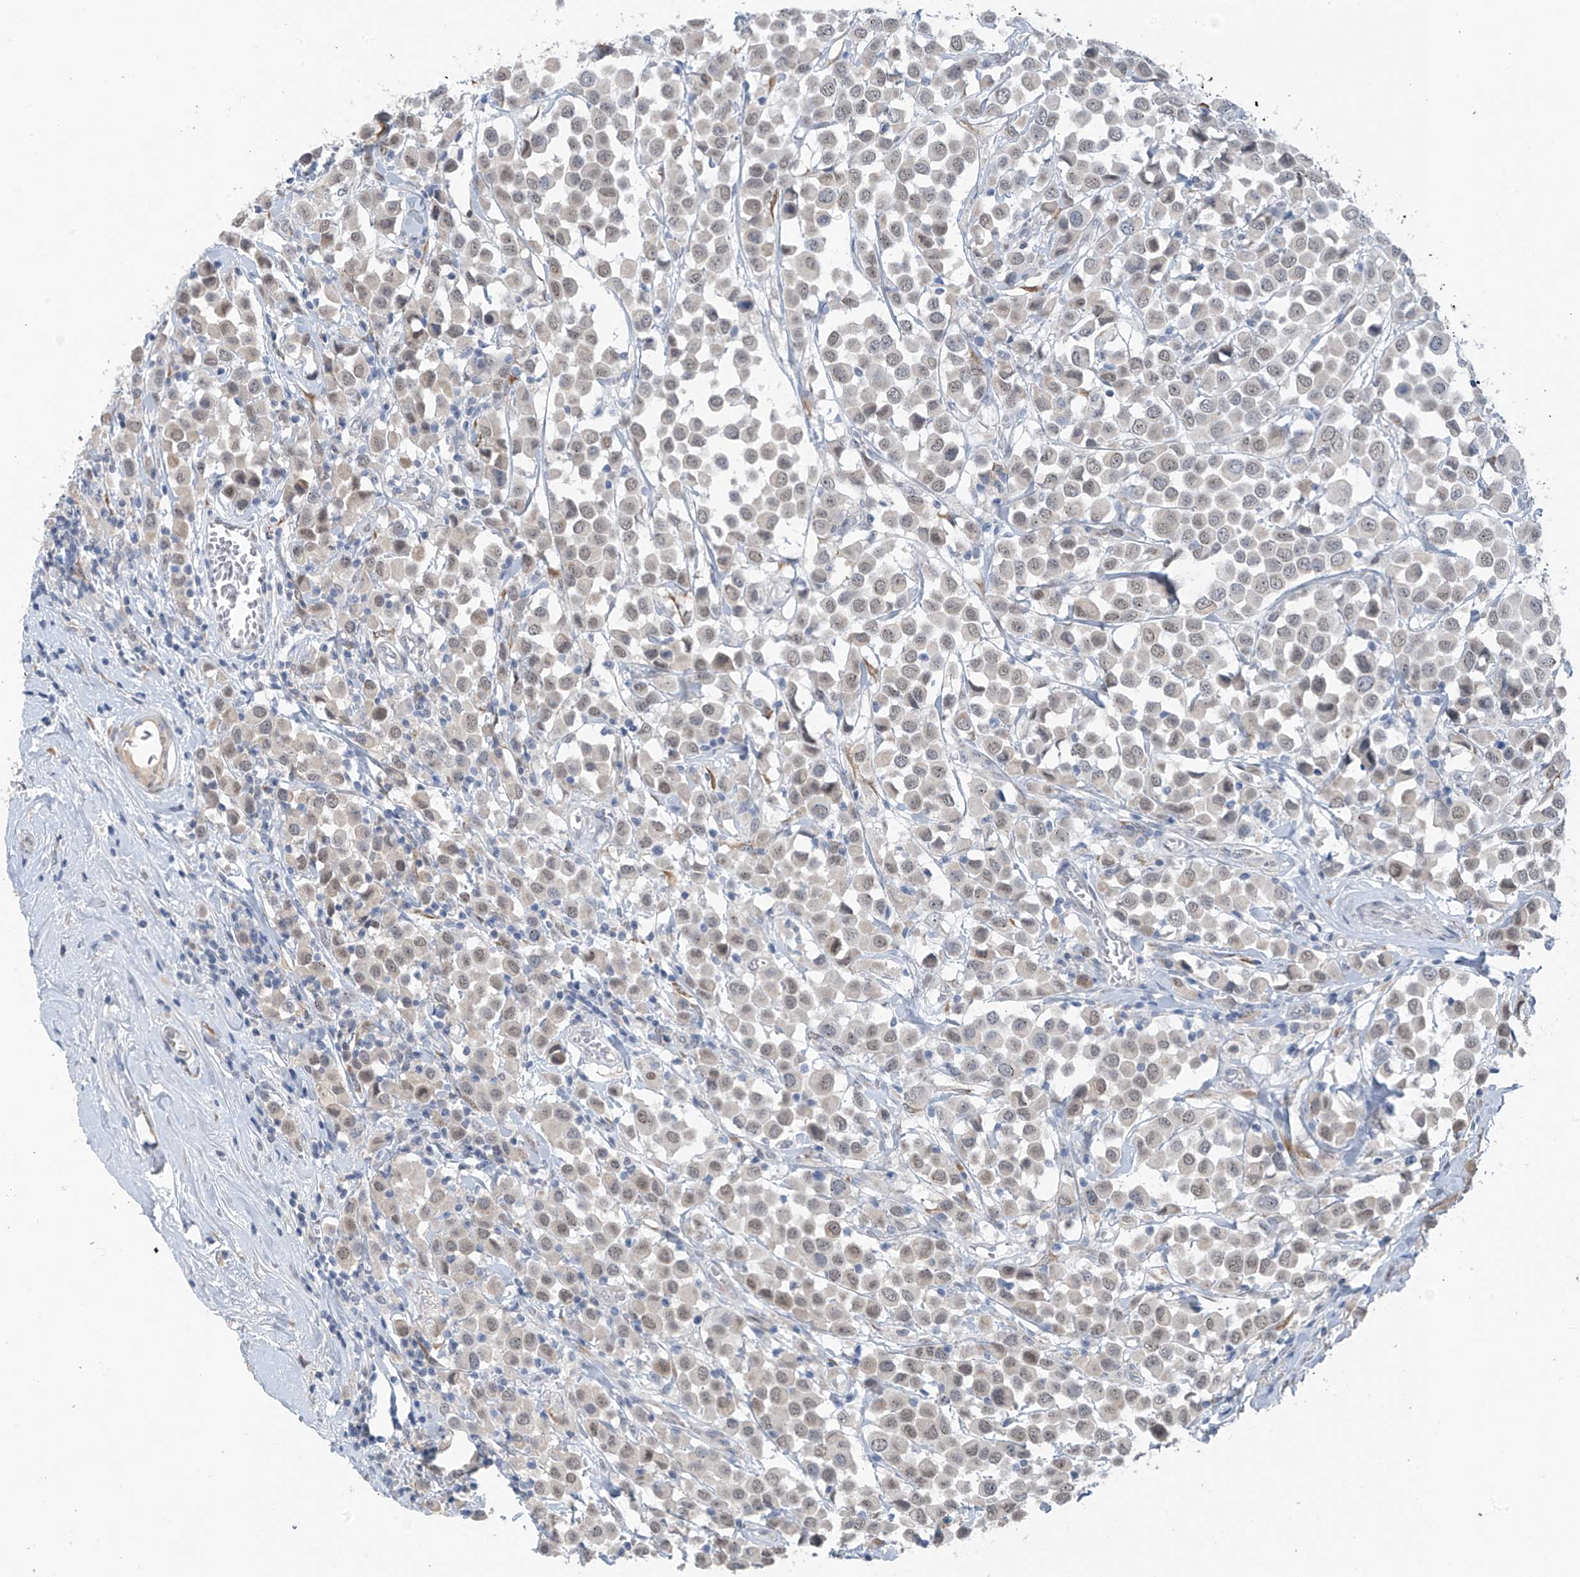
{"staining": {"intensity": "weak", "quantity": ">75%", "location": "nuclear"}, "tissue": "breast cancer", "cell_type": "Tumor cells", "image_type": "cancer", "snomed": [{"axis": "morphology", "description": "Duct carcinoma"}, {"axis": "topography", "description": "Breast"}], "caption": "Immunohistochemistry (IHC) photomicrograph of neoplastic tissue: human breast intraductal carcinoma stained using immunohistochemistry (IHC) exhibits low levels of weak protein expression localized specifically in the nuclear of tumor cells, appearing as a nuclear brown color.", "gene": "CYP4V2", "patient": {"sex": "female", "age": 61}}